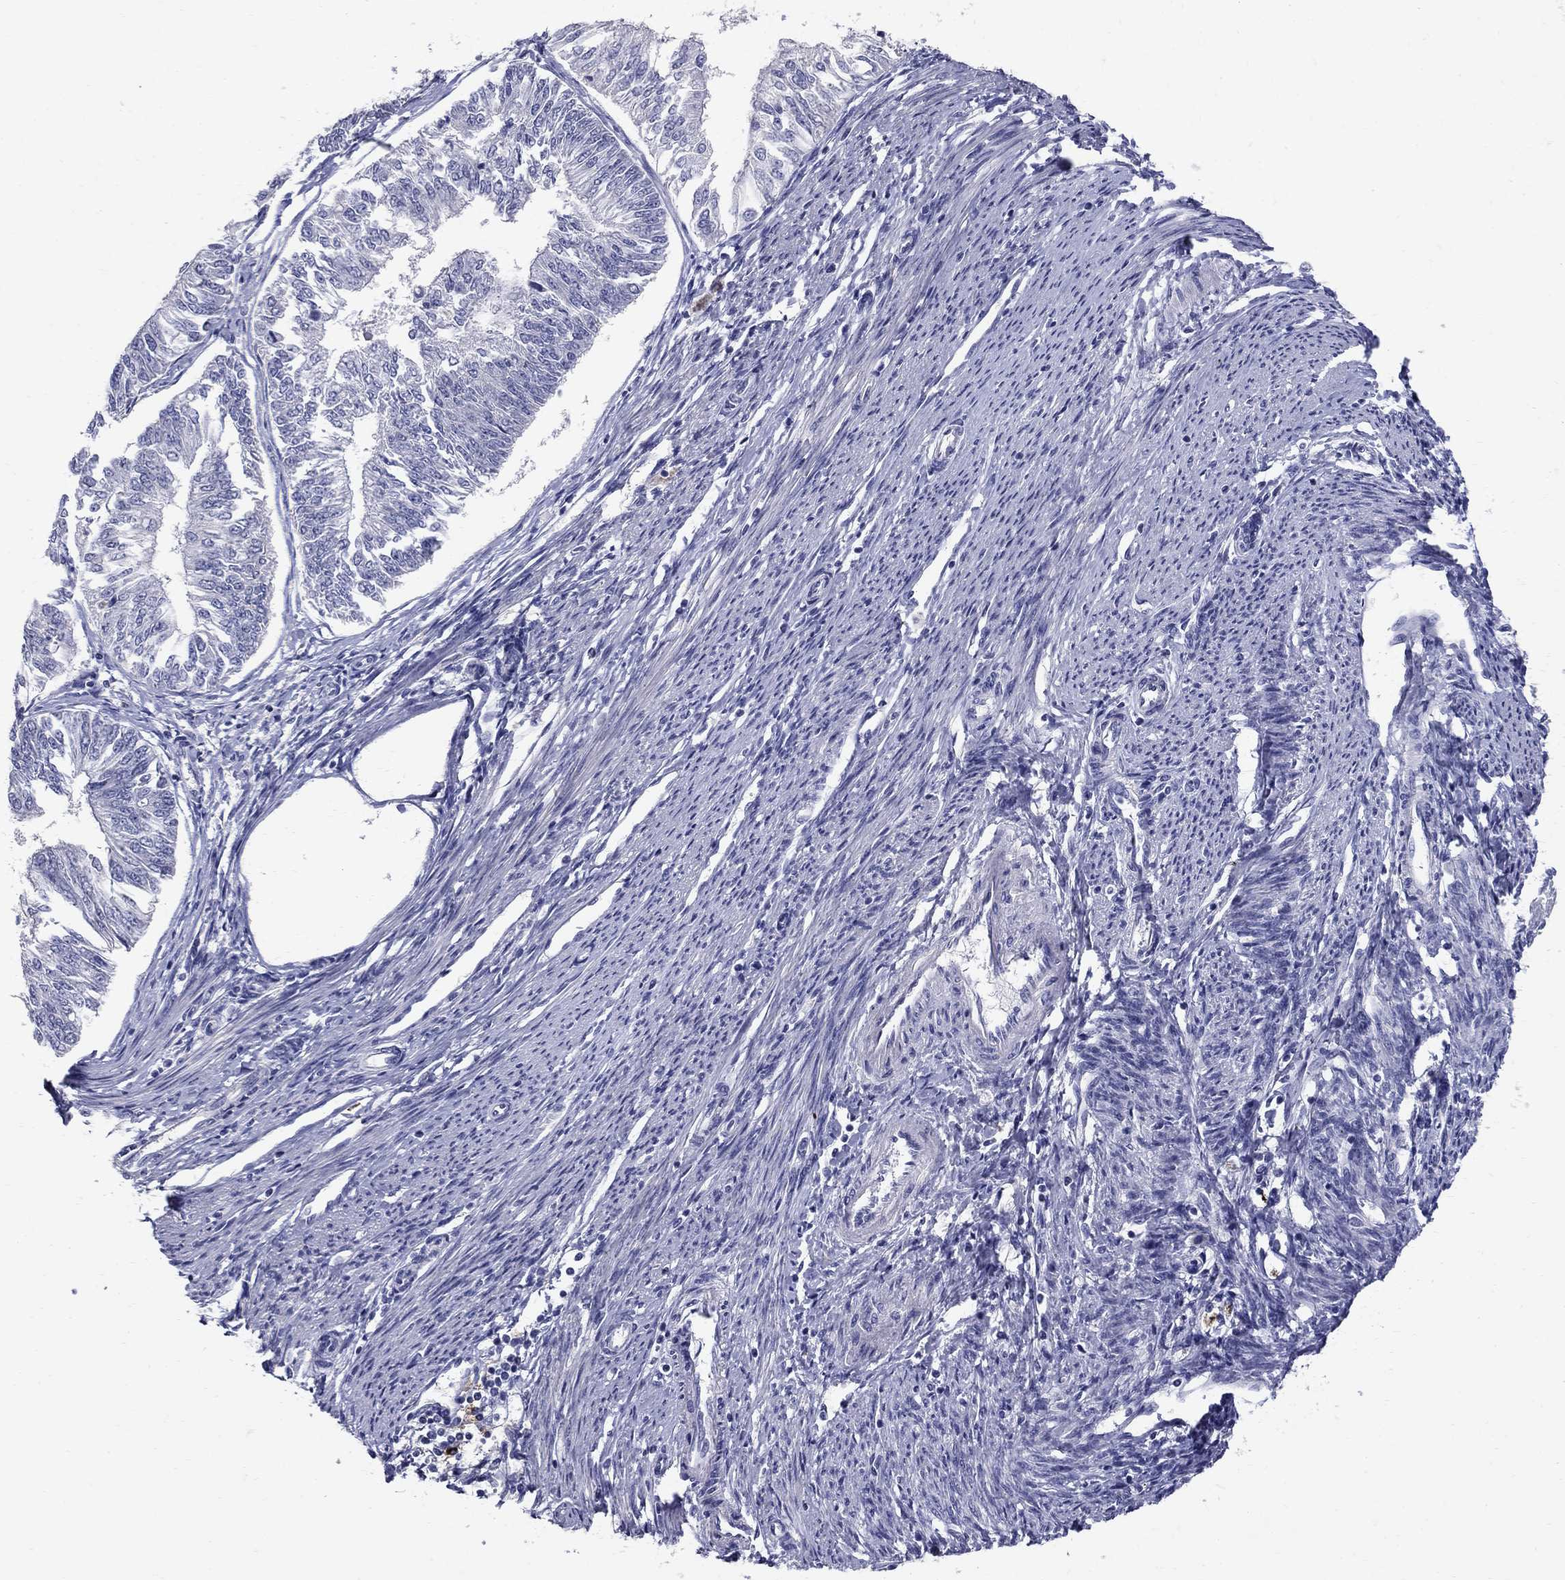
{"staining": {"intensity": "negative", "quantity": "none", "location": "none"}, "tissue": "endometrial cancer", "cell_type": "Tumor cells", "image_type": "cancer", "snomed": [{"axis": "morphology", "description": "Adenocarcinoma, NOS"}, {"axis": "topography", "description": "Endometrium"}], "caption": "DAB (3,3'-diaminobenzidine) immunohistochemical staining of human adenocarcinoma (endometrial) reveals no significant expression in tumor cells. (IHC, brightfield microscopy, high magnification).", "gene": "TP53TG5", "patient": {"sex": "female", "age": 58}}